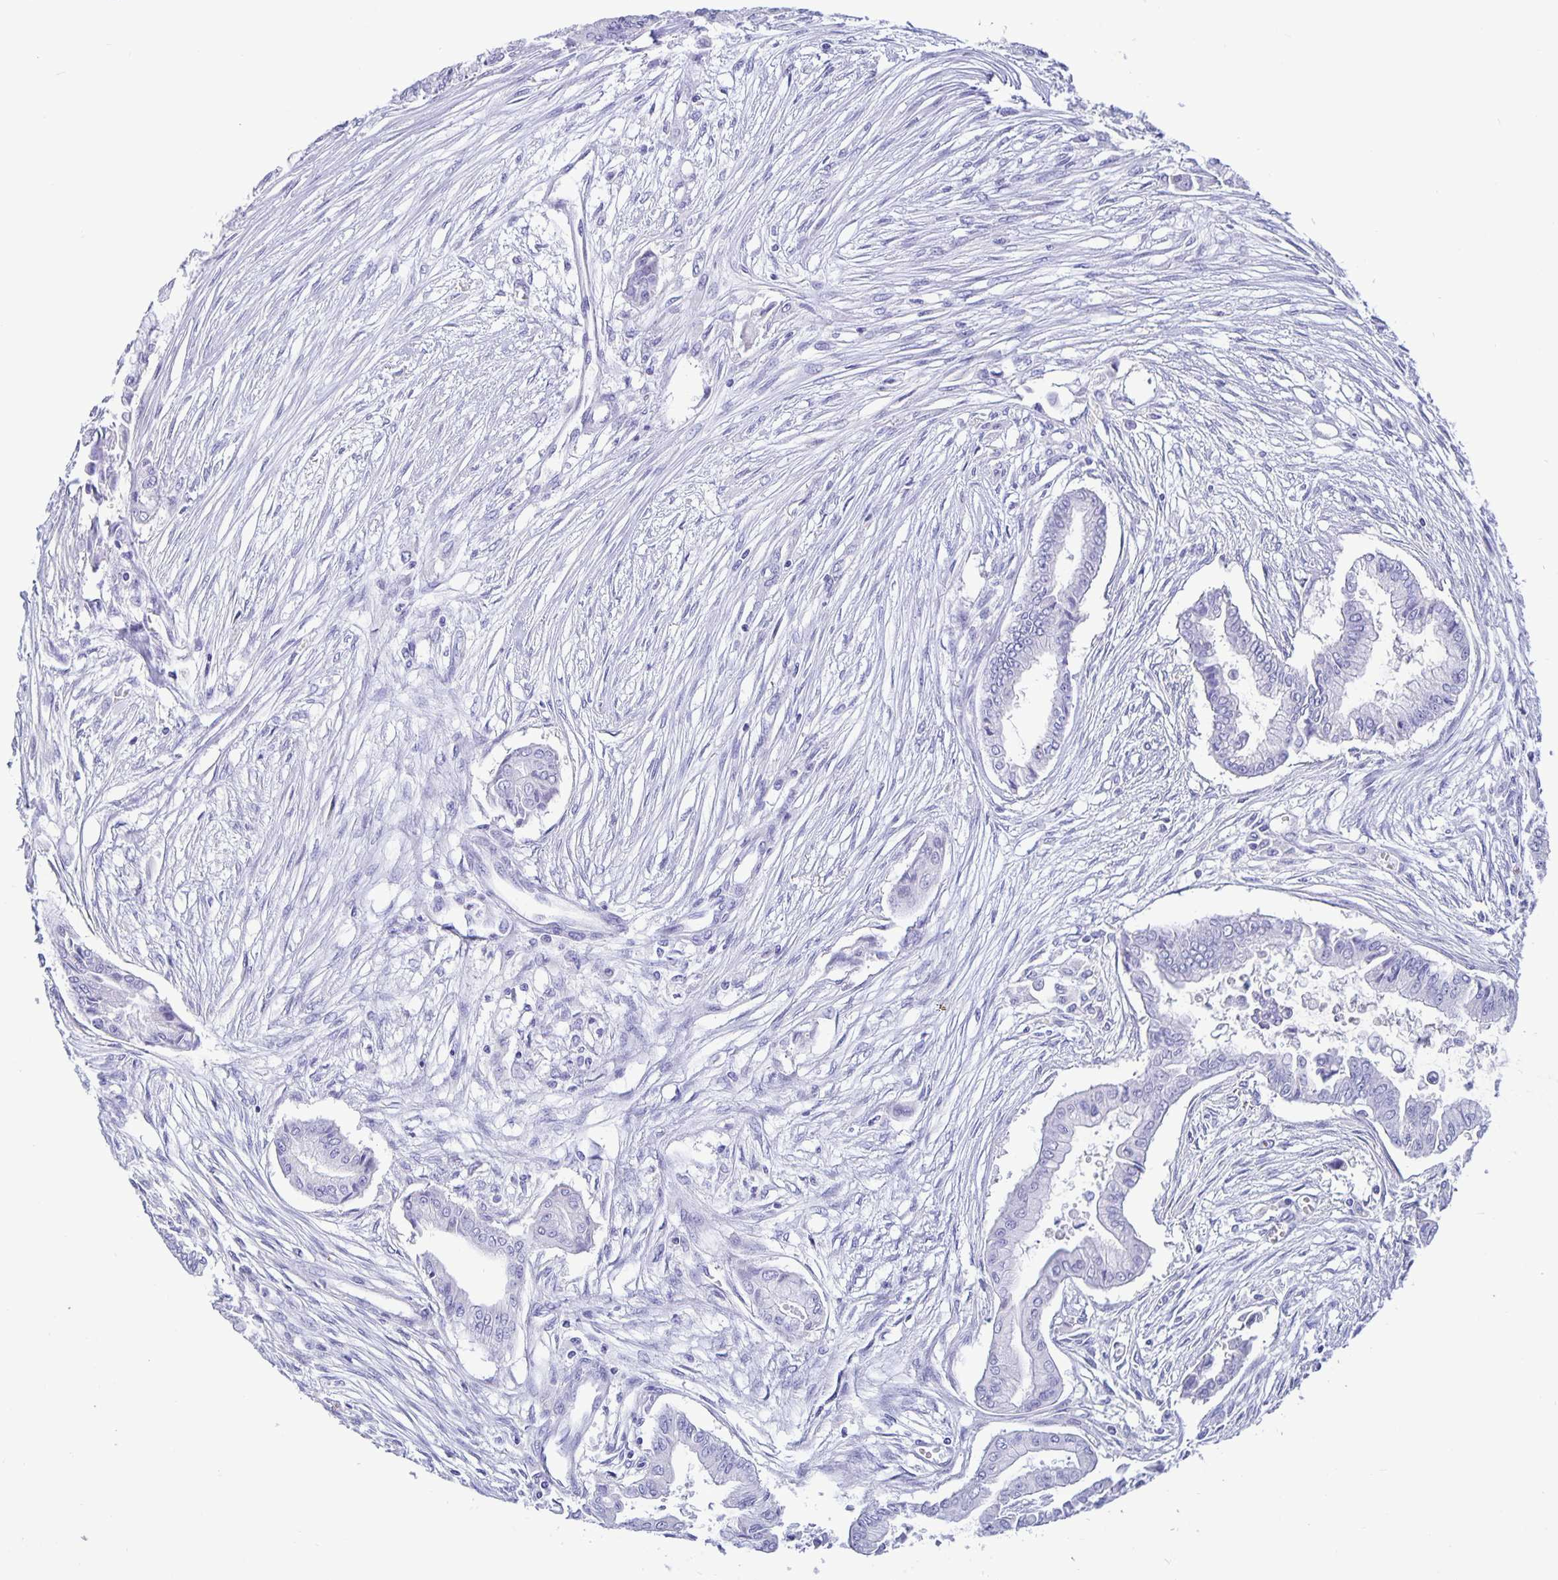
{"staining": {"intensity": "negative", "quantity": "none", "location": "none"}, "tissue": "pancreatic cancer", "cell_type": "Tumor cells", "image_type": "cancer", "snomed": [{"axis": "morphology", "description": "Adenocarcinoma, NOS"}, {"axis": "topography", "description": "Pancreas"}], "caption": "This is an immunohistochemistry (IHC) histopathology image of pancreatic cancer. There is no expression in tumor cells.", "gene": "ERMN", "patient": {"sex": "female", "age": 68}}